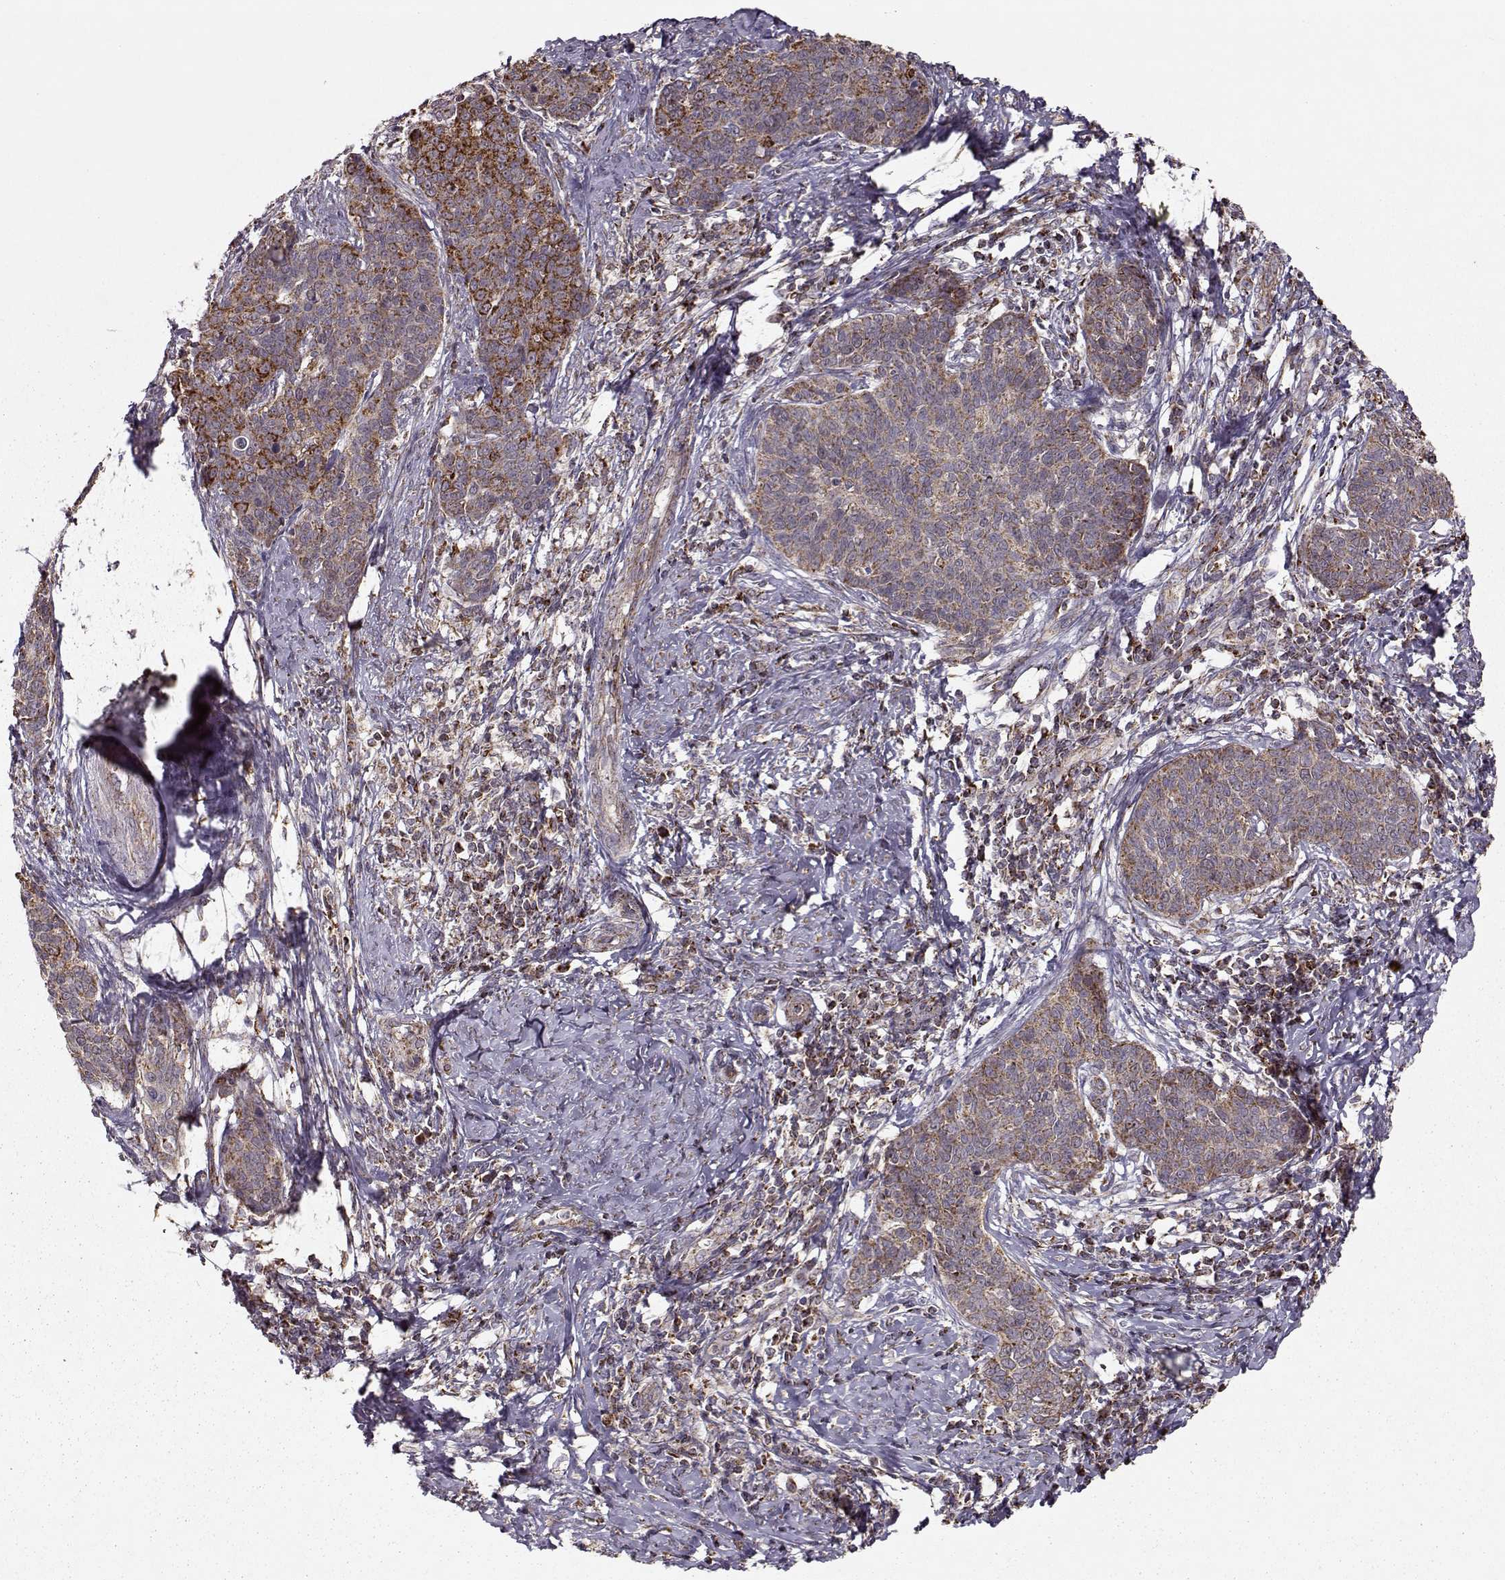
{"staining": {"intensity": "strong", "quantity": ">75%", "location": "cytoplasmic/membranous"}, "tissue": "cervical cancer", "cell_type": "Tumor cells", "image_type": "cancer", "snomed": [{"axis": "morphology", "description": "Squamous cell carcinoma, NOS"}, {"axis": "topography", "description": "Cervix"}], "caption": "Strong cytoplasmic/membranous protein positivity is identified in about >75% of tumor cells in cervical cancer (squamous cell carcinoma).", "gene": "CMTM3", "patient": {"sex": "female", "age": 39}}